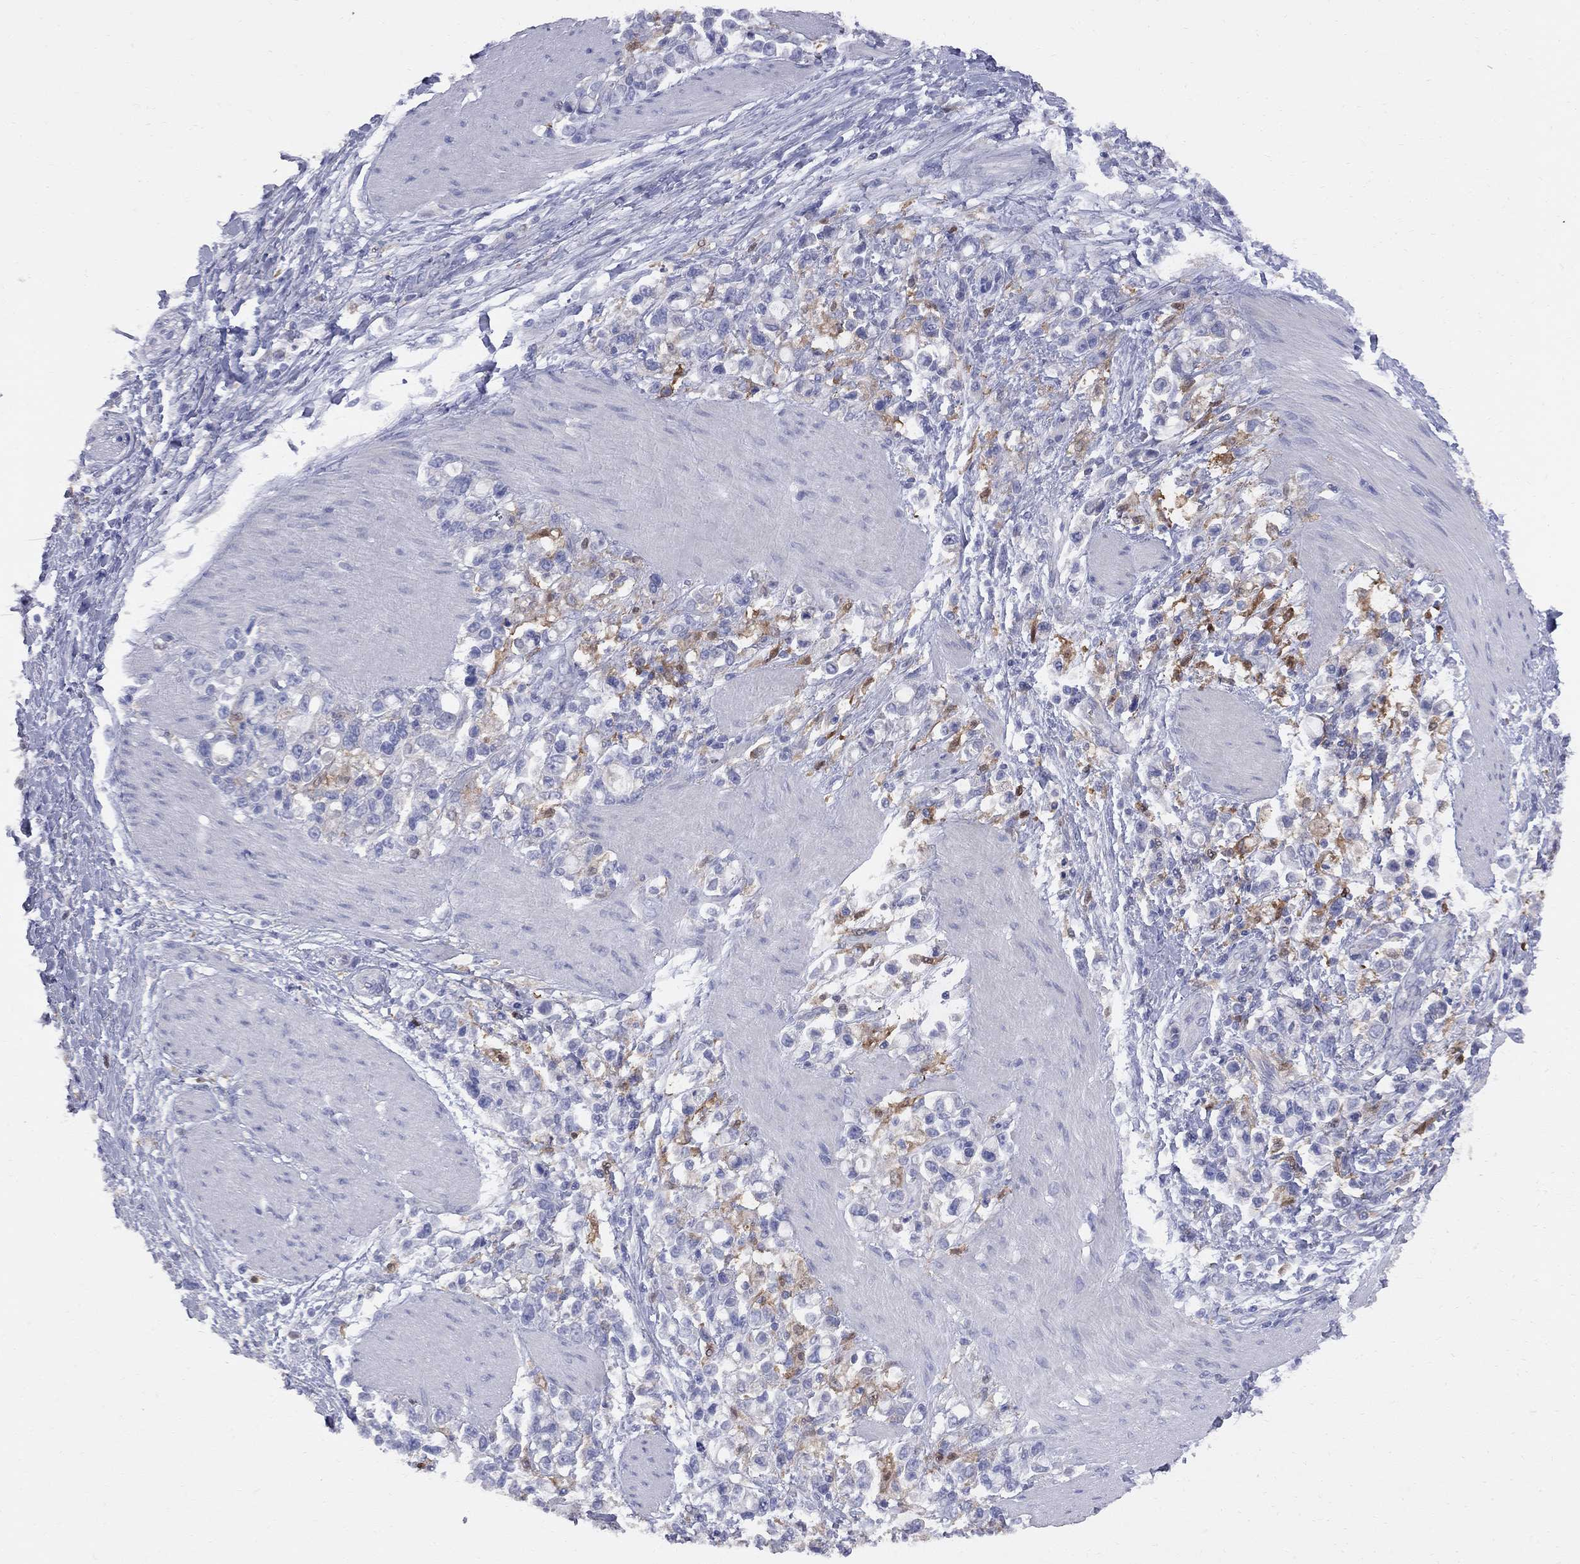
{"staining": {"intensity": "weak", "quantity": "<25%", "location": "cytoplasmic/membranous"}, "tissue": "stomach cancer", "cell_type": "Tumor cells", "image_type": "cancer", "snomed": [{"axis": "morphology", "description": "Adenocarcinoma, NOS"}, {"axis": "topography", "description": "Stomach"}], "caption": "Tumor cells show no significant staining in stomach cancer.", "gene": "MTHFR", "patient": {"sex": "male", "age": 63}}